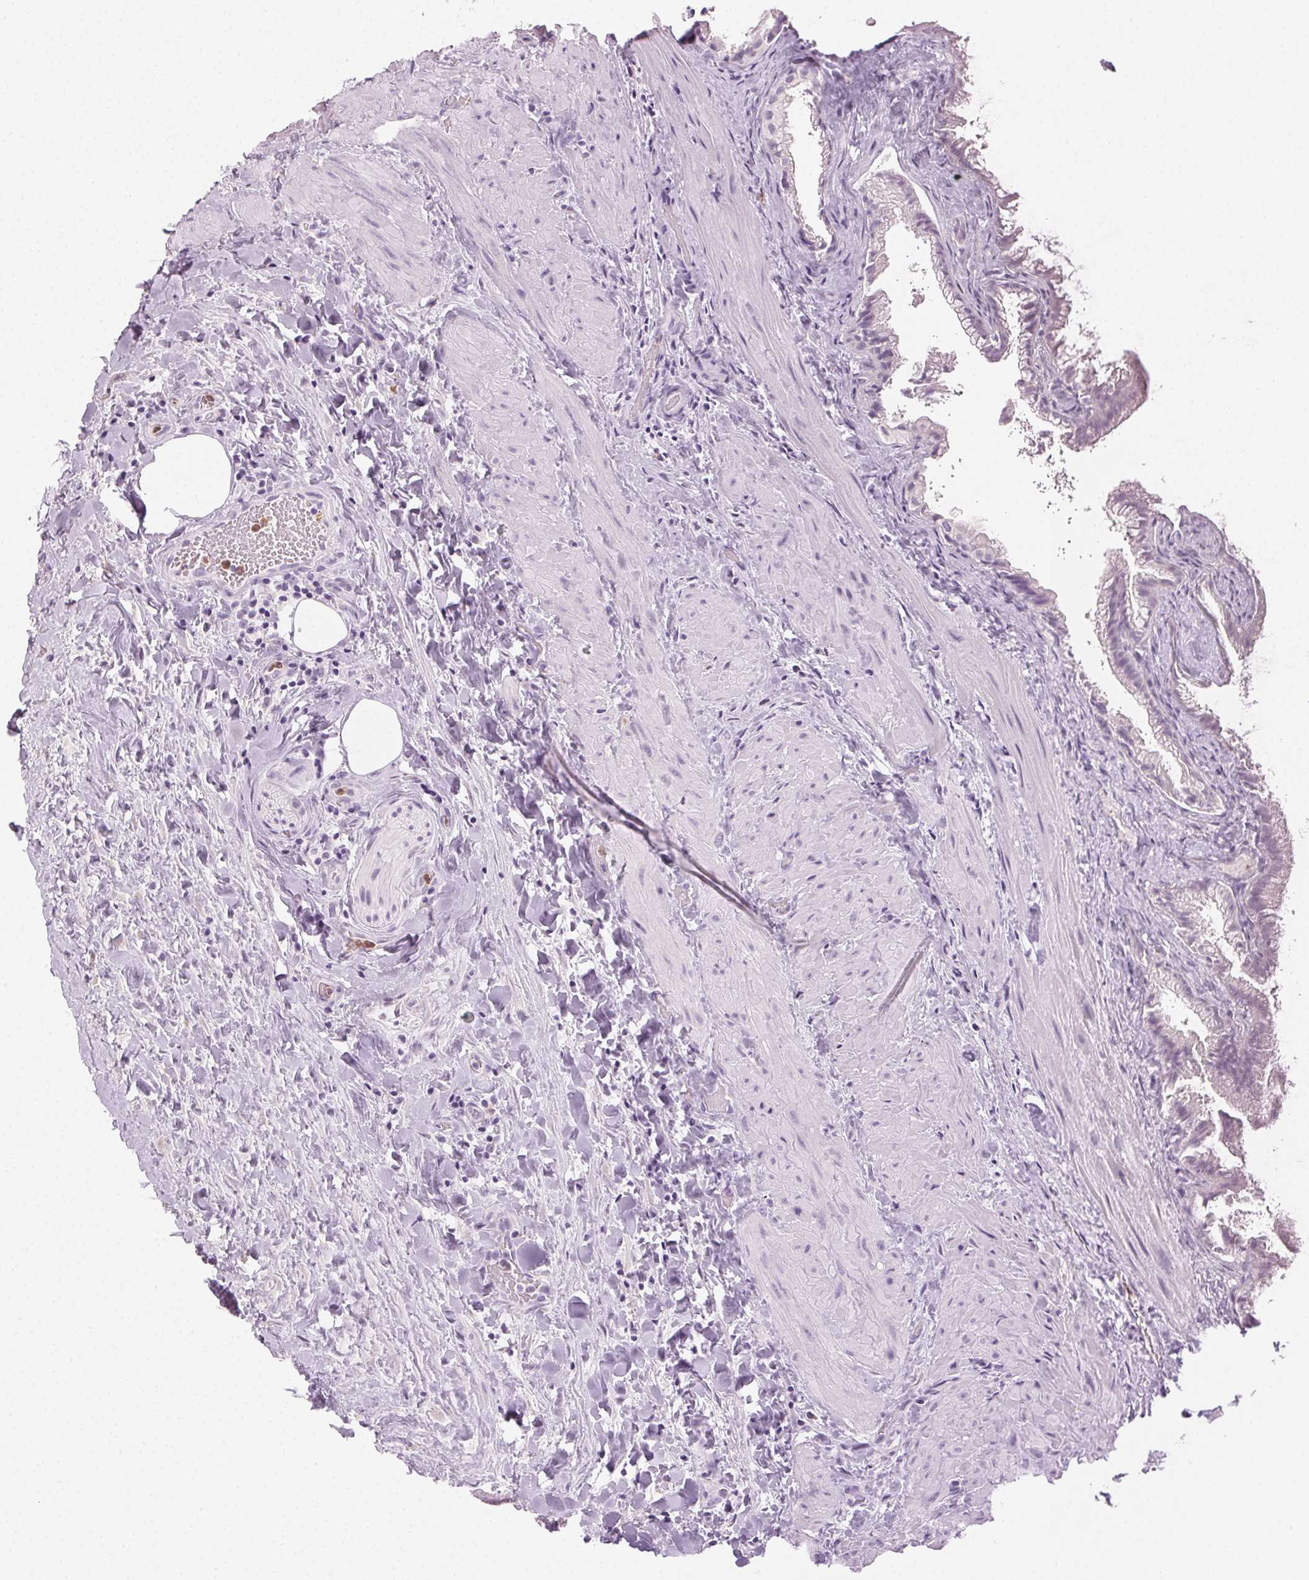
{"staining": {"intensity": "negative", "quantity": "none", "location": "none"}, "tissue": "gallbladder", "cell_type": "Glandular cells", "image_type": "normal", "snomed": [{"axis": "morphology", "description": "Normal tissue, NOS"}, {"axis": "topography", "description": "Gallbladder"}], "caption": "Immunohistochemistry of benign human gallbladder shows no positivity in glandular cells. The staining is performed using DAB (3,3'-diaminobenzidine) brown chromogen with nuclei counter-stained in using hematoxylin.", "gene": "MPO", "patient": {"sex": "male", "age": 70}}